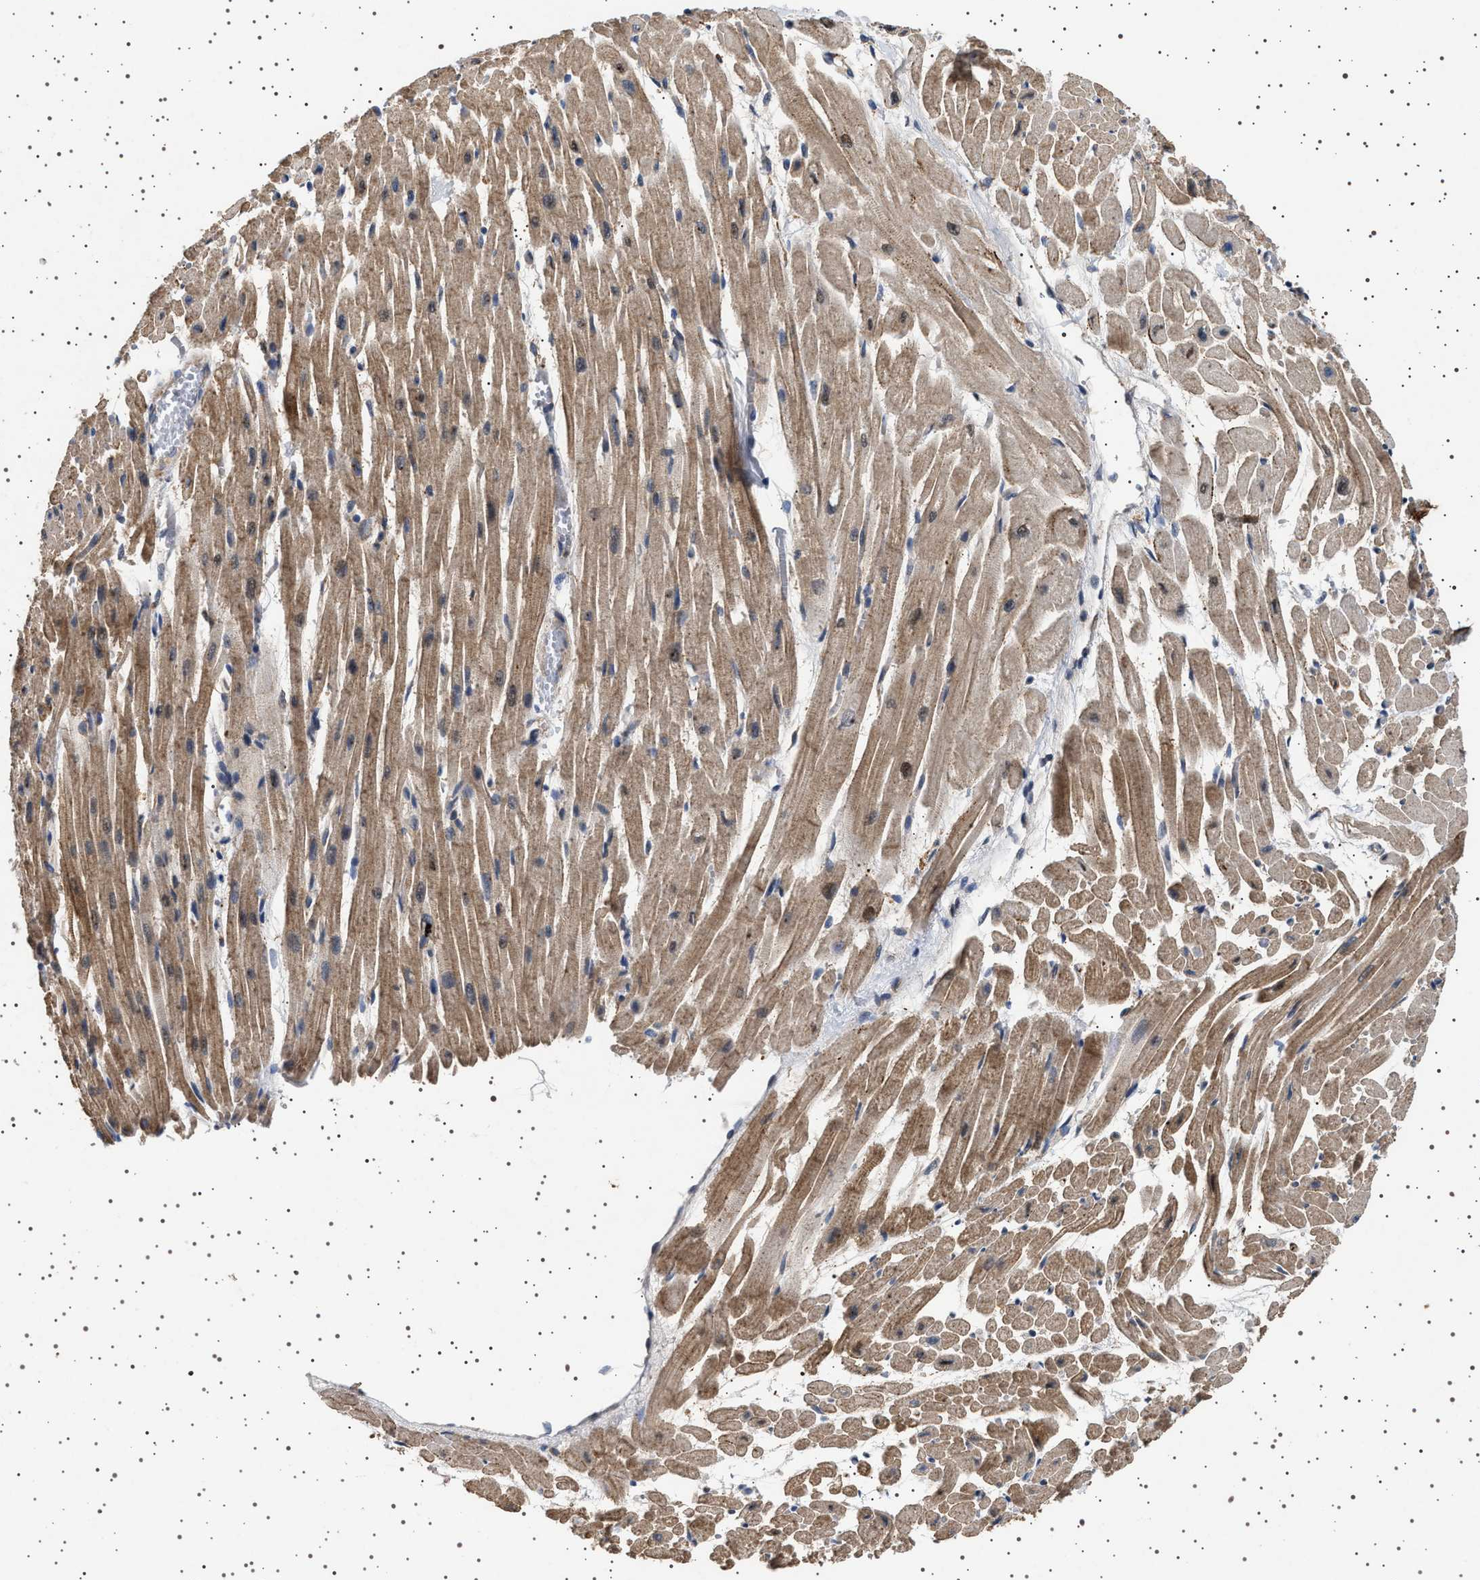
{"staining": {"intensity": "moderate", "quantity": ">75%", "location": "cytoplasmic/membranous"}, "tissue": "heart muscle", "cell_type": "Cardiomyocytes", "image_type": "normal", "snomed": [{"axis": "morphology", "description": "Normal tissue, NOS"}, {"axis": "topography", "description": "Heart"}], "caption": "Normal heart muscle reveals moderate cytoplasmic/membranous positivity in about >75% of cardiomyocytes.", "gene": "FICD", "patient": {"sex": "male", "age": 45}}